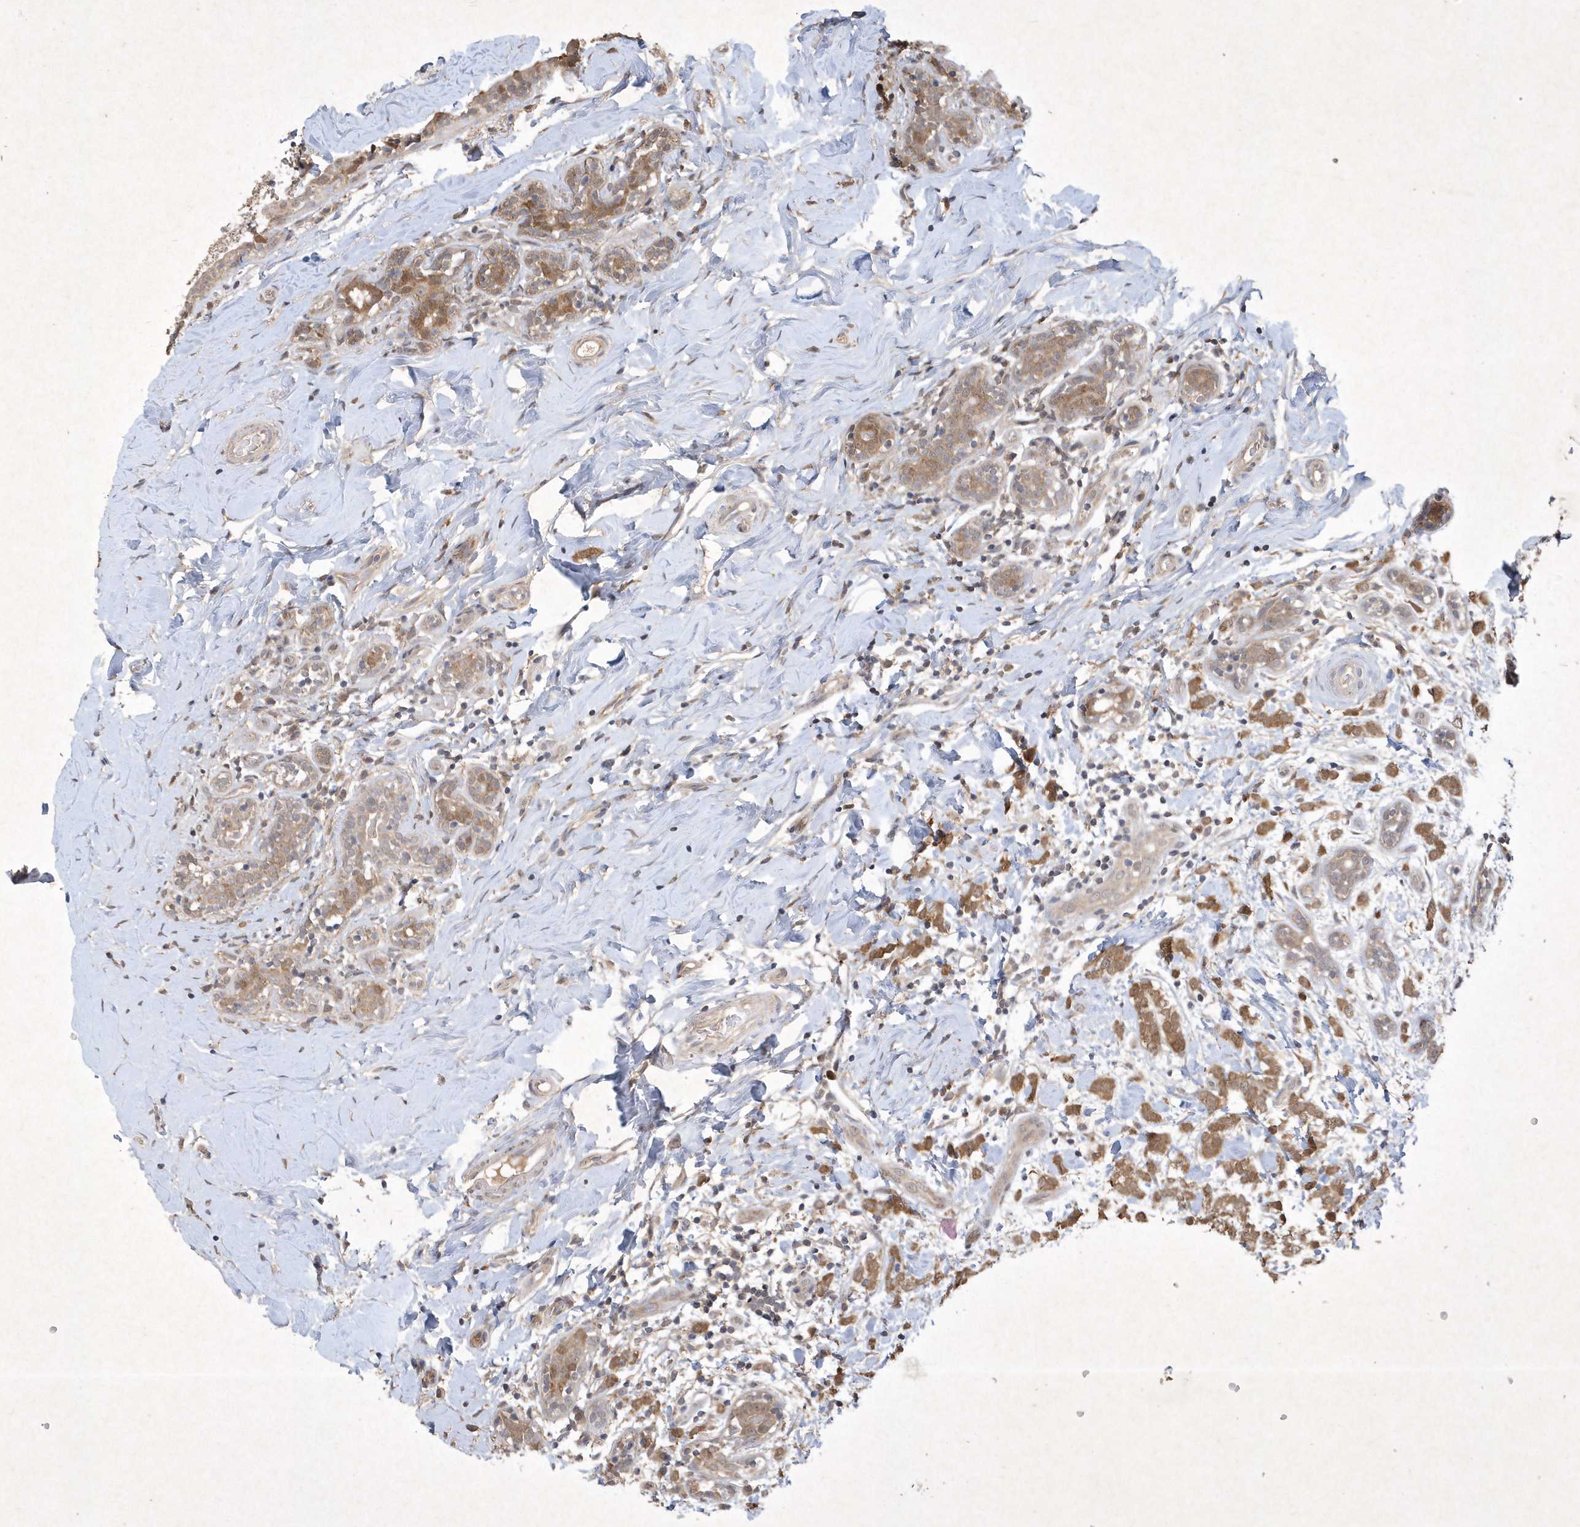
{"staining": {"intensity": "moderate", "quantity": ">75%", "location": "cytoplasmic/membranous"}, "tissue": "breast cancer", "cell_type": "Tumor cells", "image_type": "cancer", "snomed": [{"axis": "morphology", "description": "Normal tissue, NOS"}, {"axis": "morphology", "description": "Lobular carcinoma"}, {"axis": "topography", "description": "Breast"}], "caption": "A high-resolution image shows IHC staining of breast lobular carcinoma, which shows moderate cytoplasmic/membranous staining in approximately >75% of tumor cells.", "gene": "AKR7A2", "patient": {"sex": "female", "age": 47}}